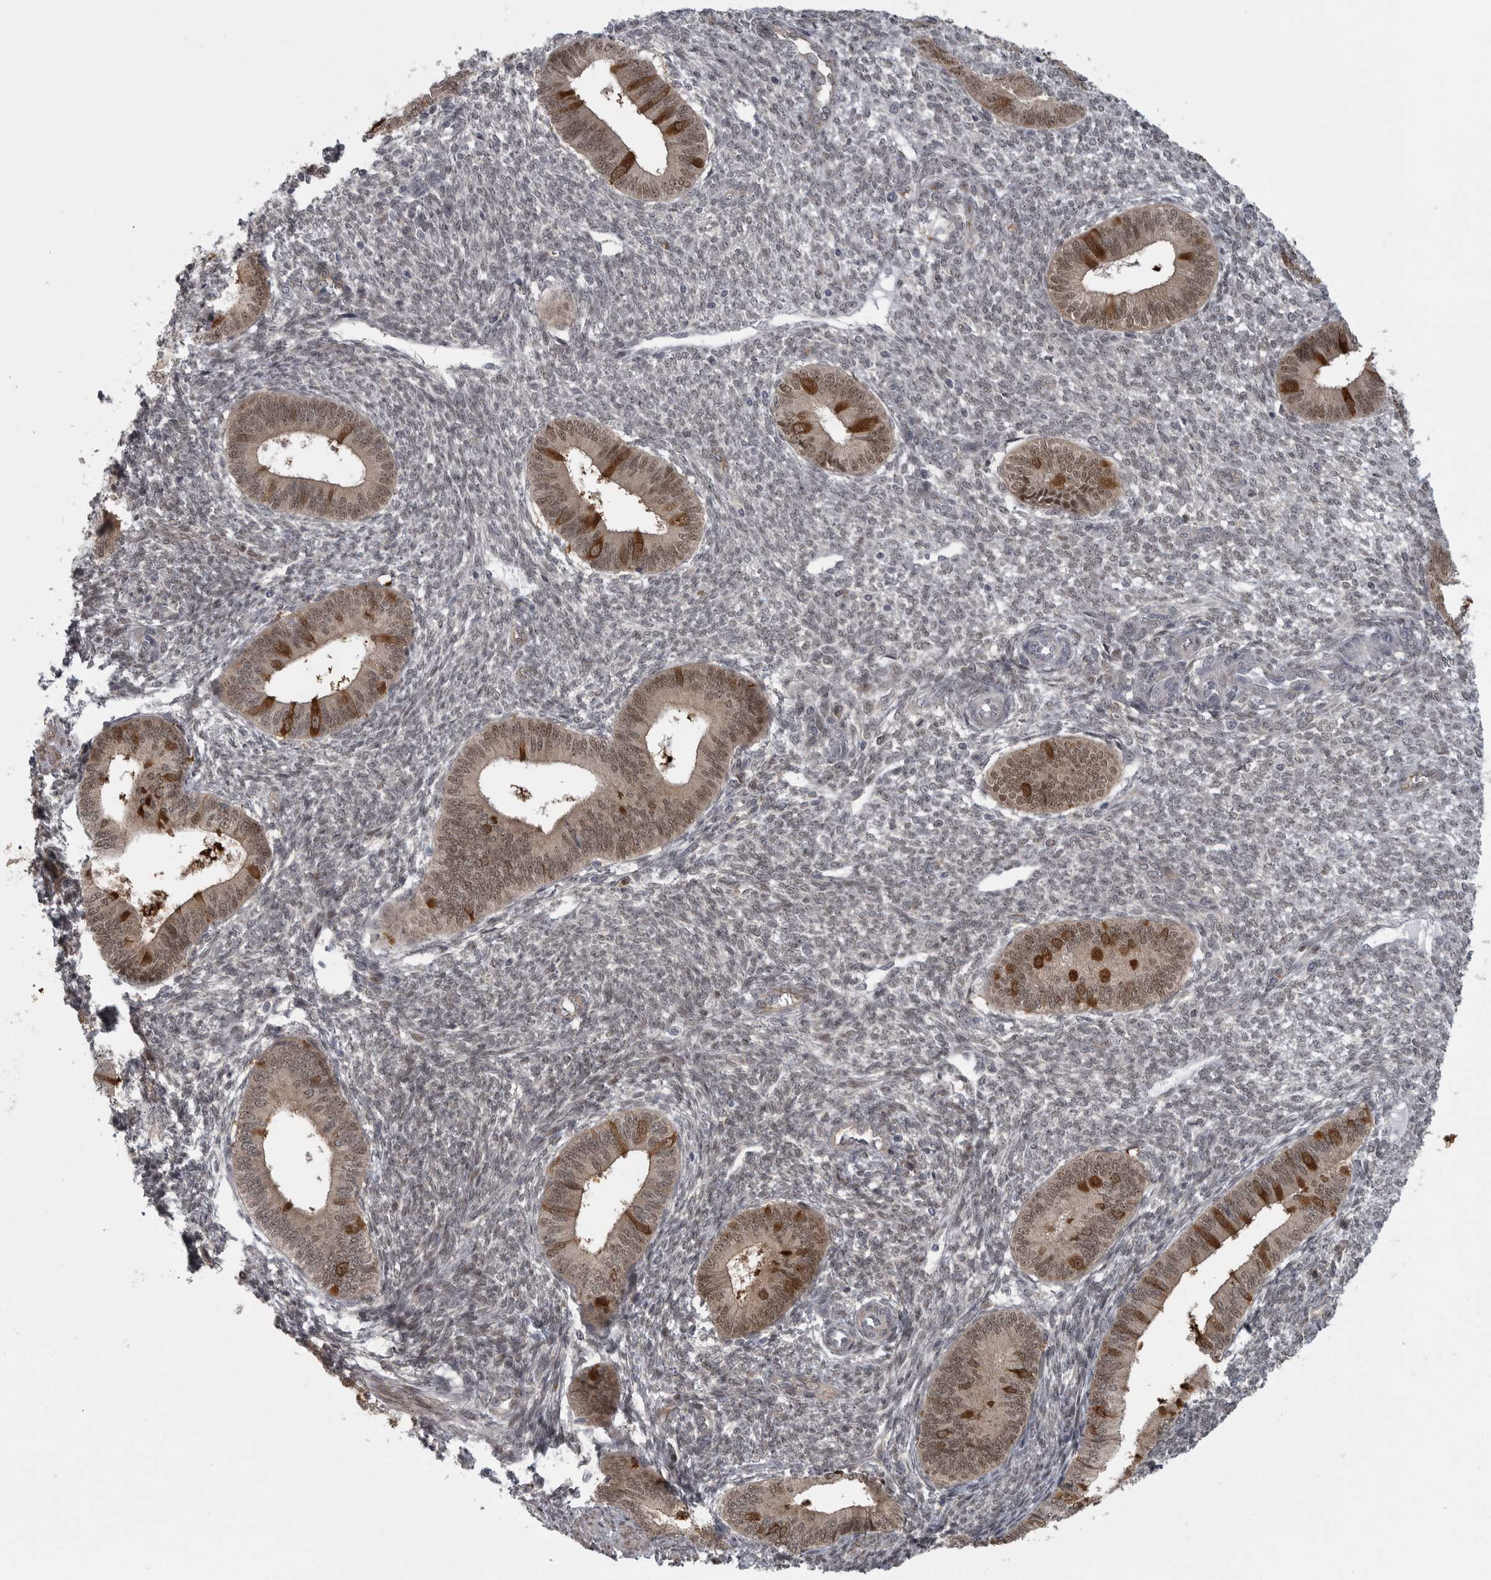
{"staining": {"intensity": "negative", "quantity": "none", "location": "none"}, "tissue": "endometrium", "cell_type": "Cells in endometrial stroma", "image_type": "normal", "snomed": [{"axis": "morphology", "description": "Normal tissue, NOS"}, {"axis": "topography", "description": "Endometrium"}], "caption": "Micrograph shows no protein positivity in cells in endometrial stroma of benign endometrium. (Brightfield microscopy of DAB (3,3'-diaminobenzidine) immunohistochemistry (IHC) at high magnification).", "gene": "PPP1R9A", "patient": {"sex": "female", "age": 46}}